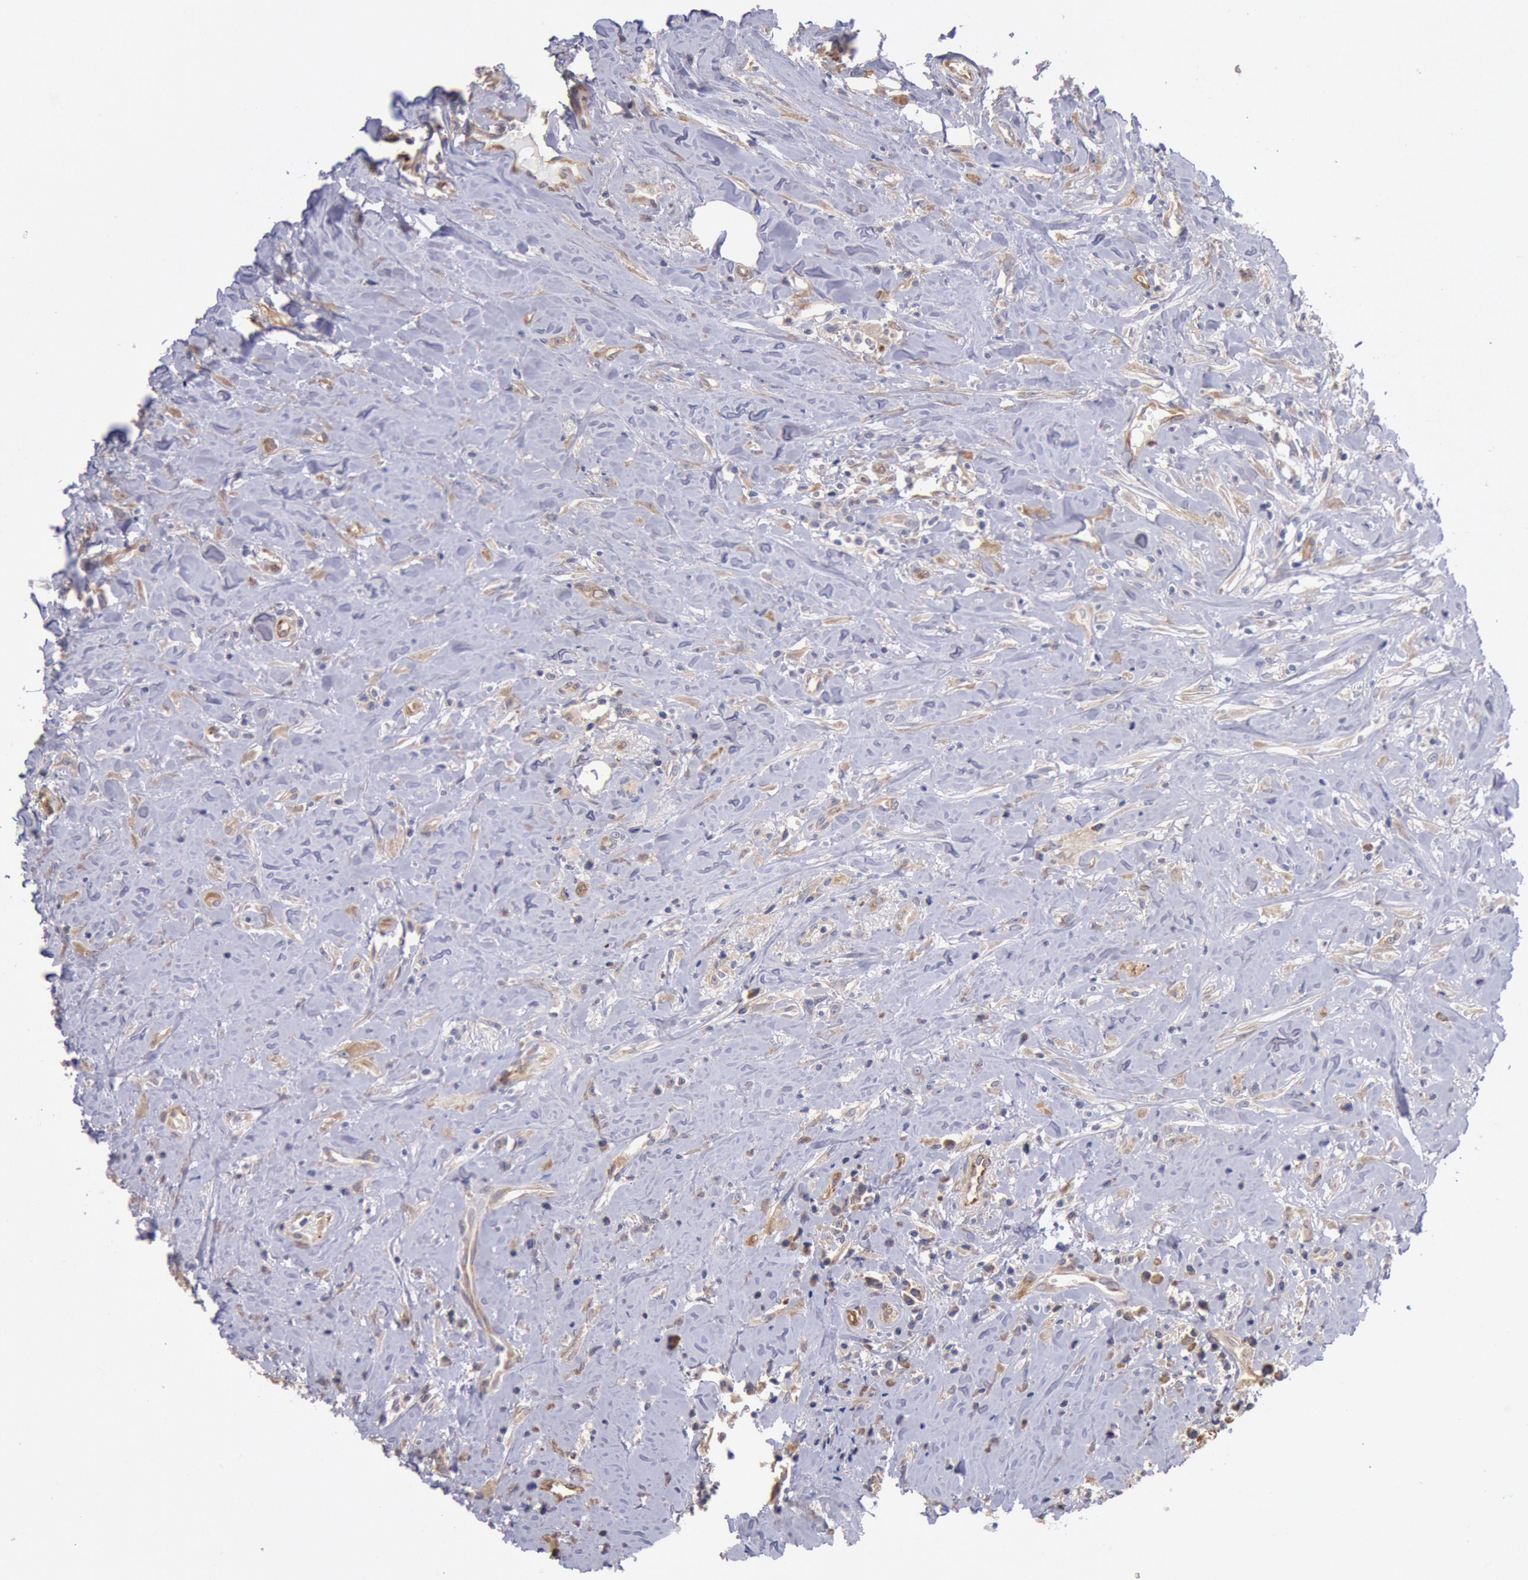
{"staining": {"intensity": "weak", "quantity": "25%-75%", "location": "cytoplasmic/membranous"}, "tissue": "head and neck cancer", "cell_type": "Tumor cells", "image_type": "cancer", "snomed": [{"axis": "morphology", "description": "Squamous cell carcinoma, NOS"}, {"axis": "topography", "description": "Oral tissue"}, {"axis": "topography", "description": "Head-Neck"}], "caption": "IHC of head and neck cancer shows low levels of weak cytoplasmic/membranous positivity in approximately 25%-75% of tumor cells. IHC stains the protein of interest in brown and the nuclei are stained blue.", "gene": "DRG1", "patient": {"sex": "female", "age": 82}}